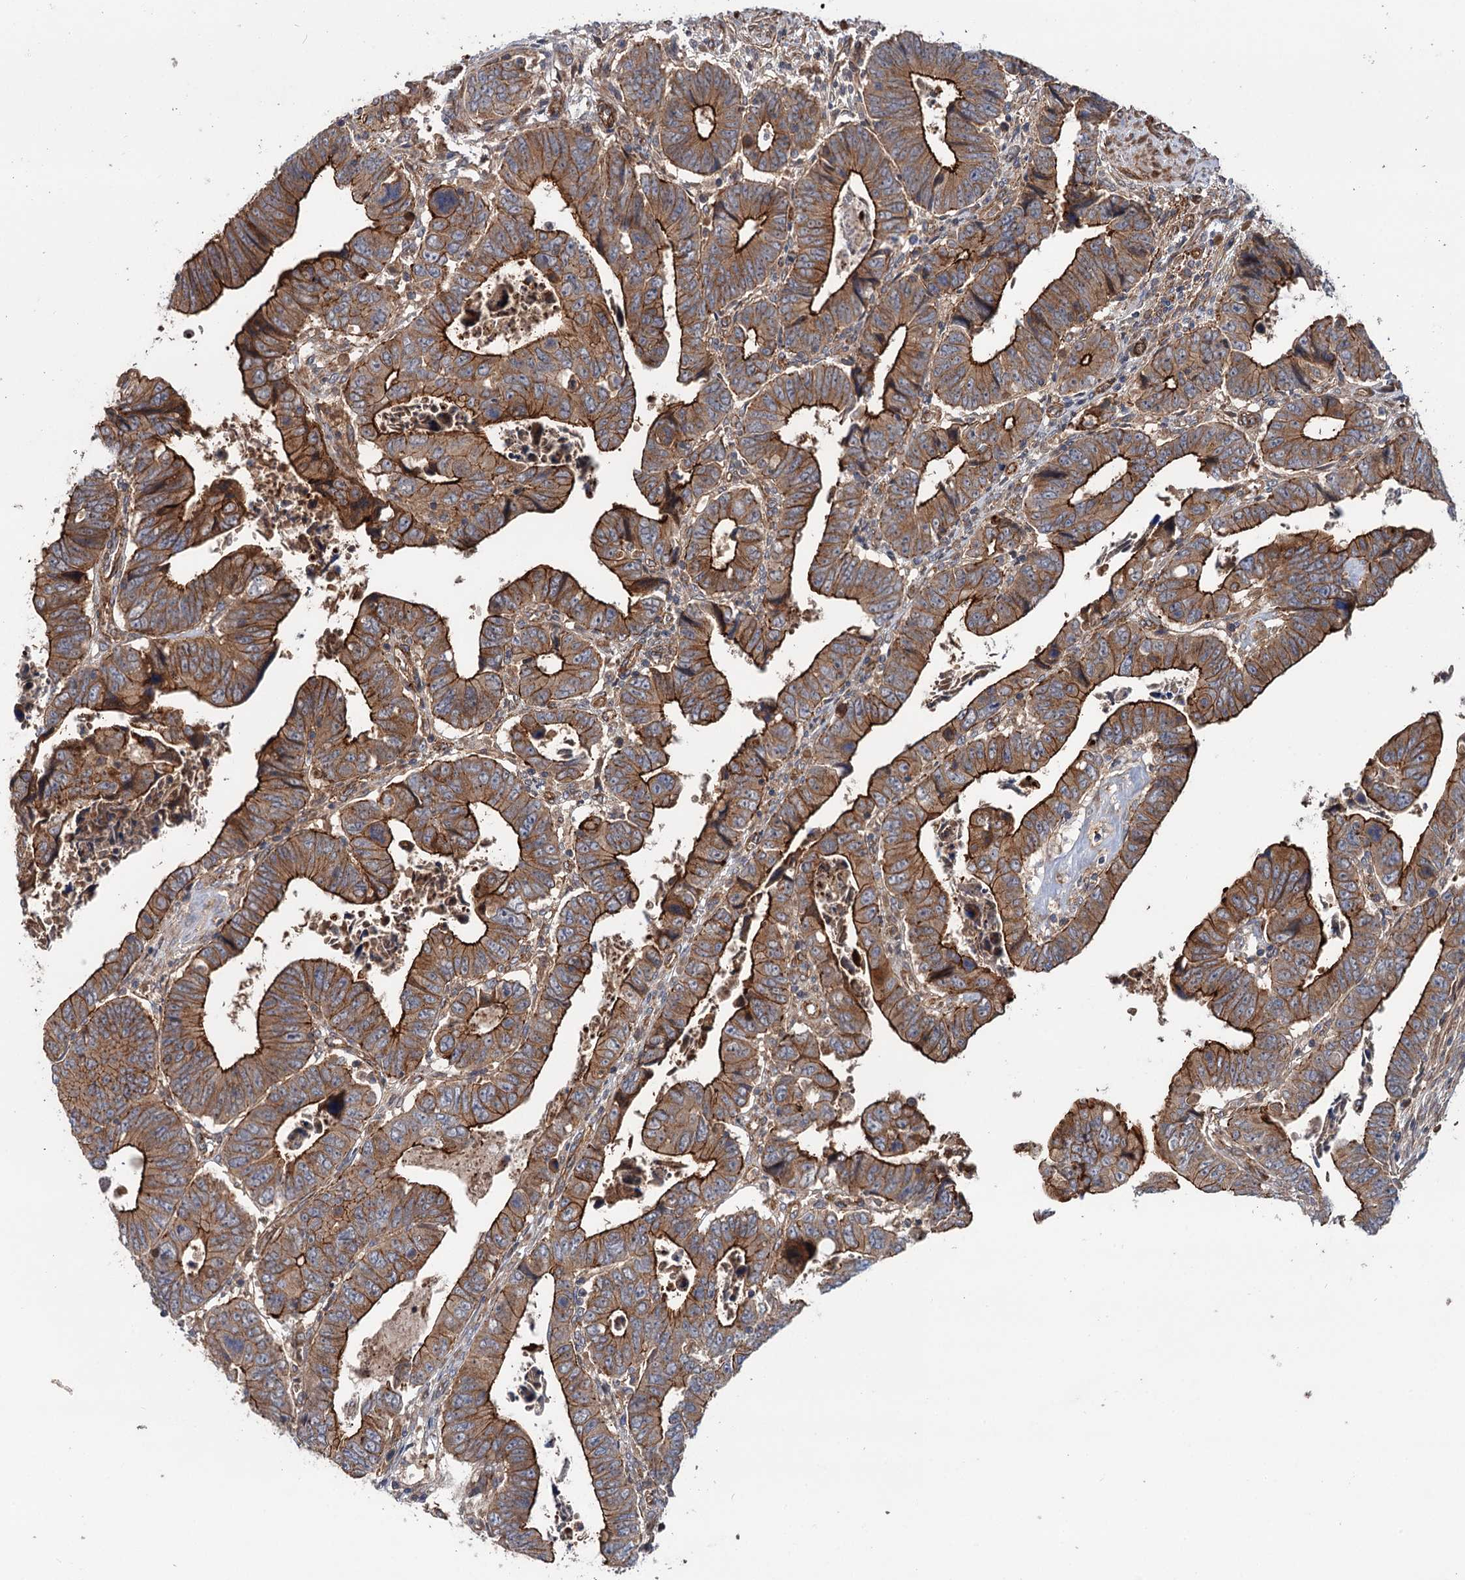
{"staining": {"intensity": "strong", "quantity": ">75%", "location": "cytoplasmic/membranous"}, "tissue": "colorectal cancer", "cell_type": "Tumor cells", "image_type": "cancer", "snomed": [{"axis": "morphology", "description": "Normal tissue, NOS"}, {"axis": "morphology", "description": "Adenocarcinoma, NOS"}, {"axis": "topography", "description": "Rectum"}], "caption": "Human colorectal cancer (adenocarcinoma) stained with a brown dye exhibits strong cytoplasmic/membranous positive positivity in about >75% of tumor cells.", "gene": "ADGRG4", "patient": {"sex": "female", "age": 65}}